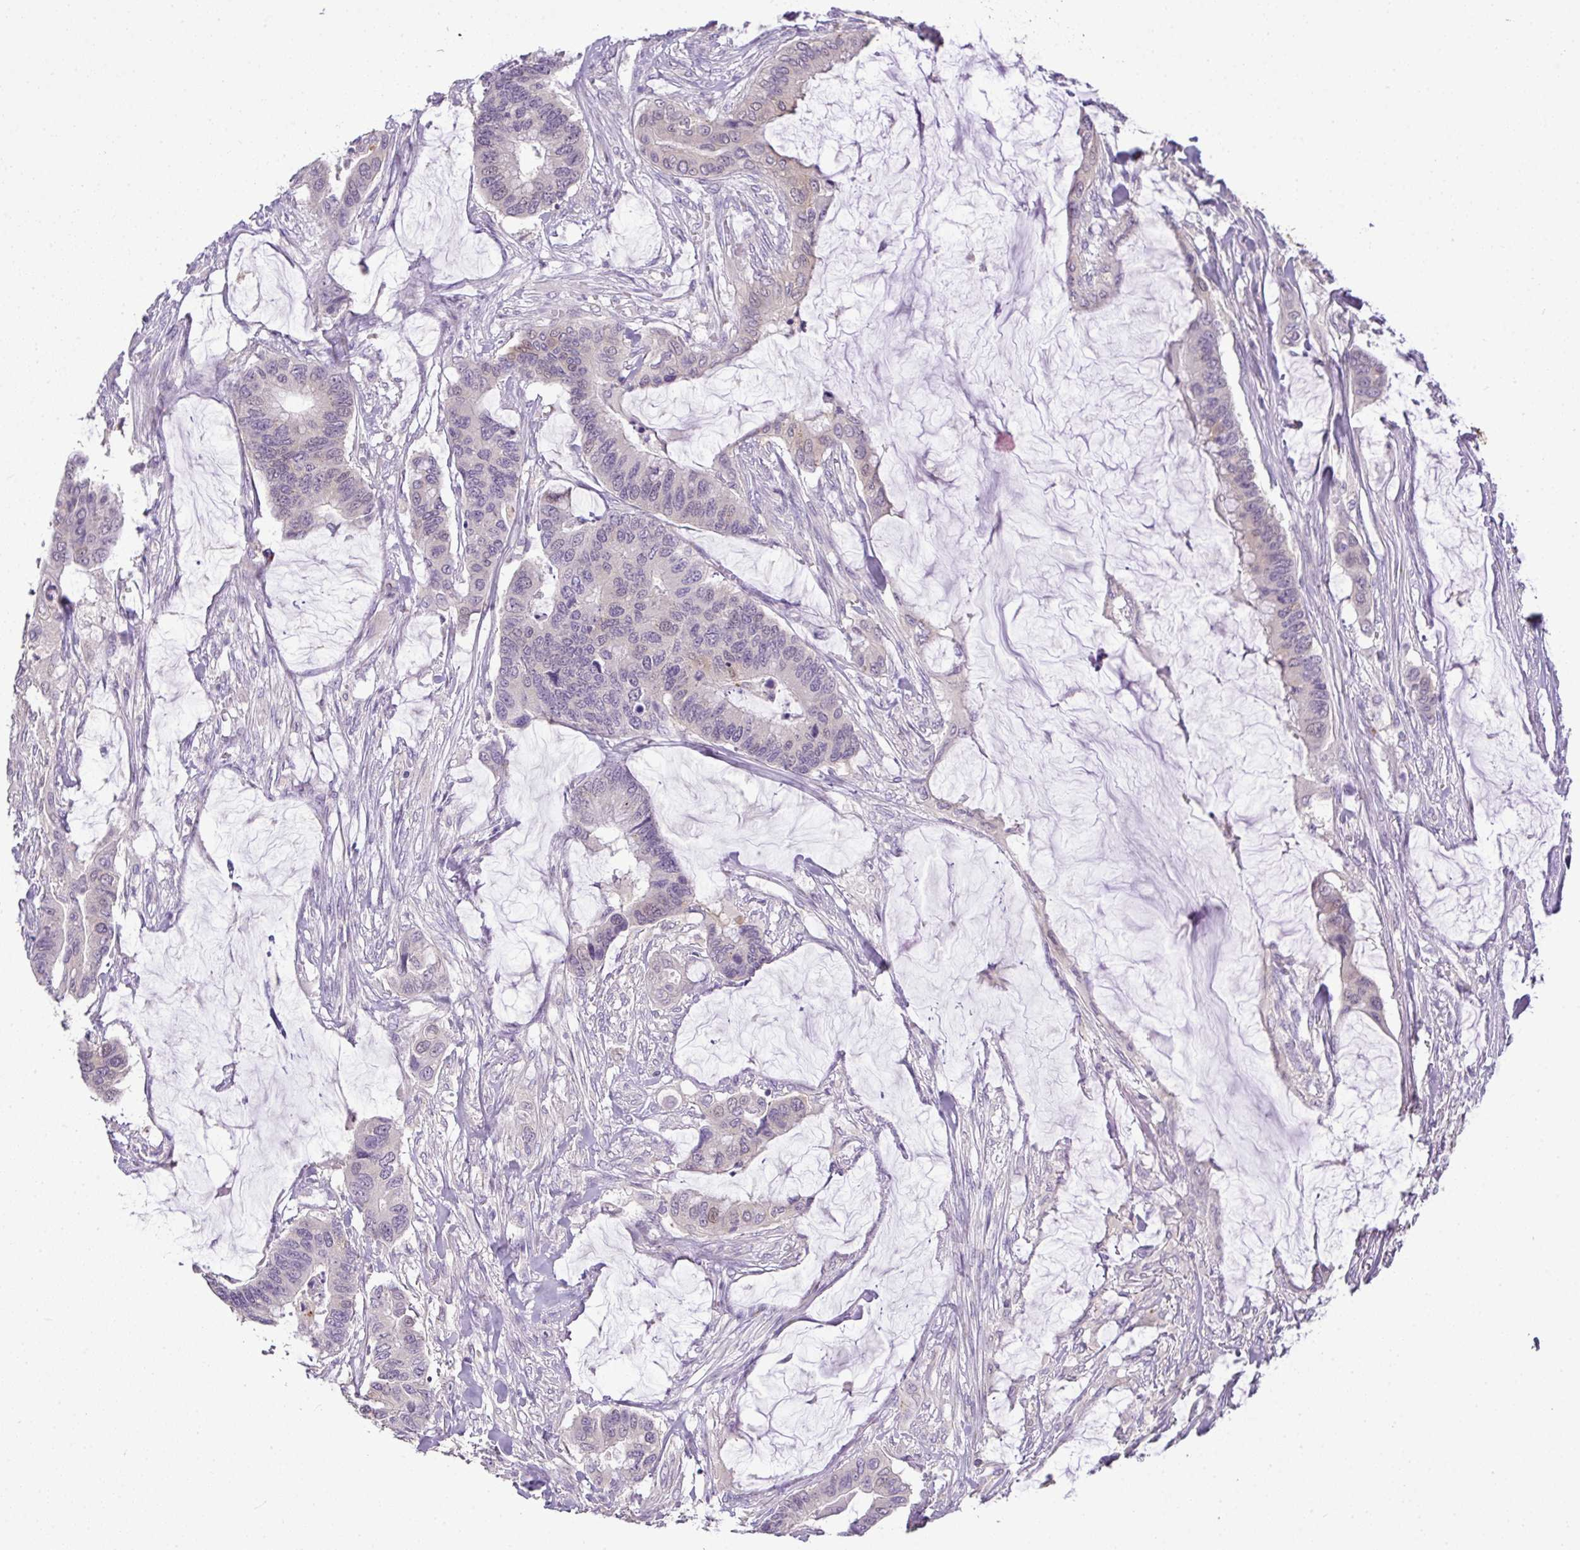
{"staining": {"intensity": "negative", "quantity": "none", "location": "none"}, "tissue": "colorectal cancer", "cell_type": "Tumor cells", "image_type": "cancer", "snomed": [{"axis": "morphology", "description": "Adenocarcinoma, NOS"}, {"axis": "topography", "description": "Rectum"}], "caption": "Immunohistochemical staining of colorectal adenocarcinoma exhibits no significant positivity in tumor cells.", "gene": "CMPK1", "patient": {"sex": "female", "age": 59}}